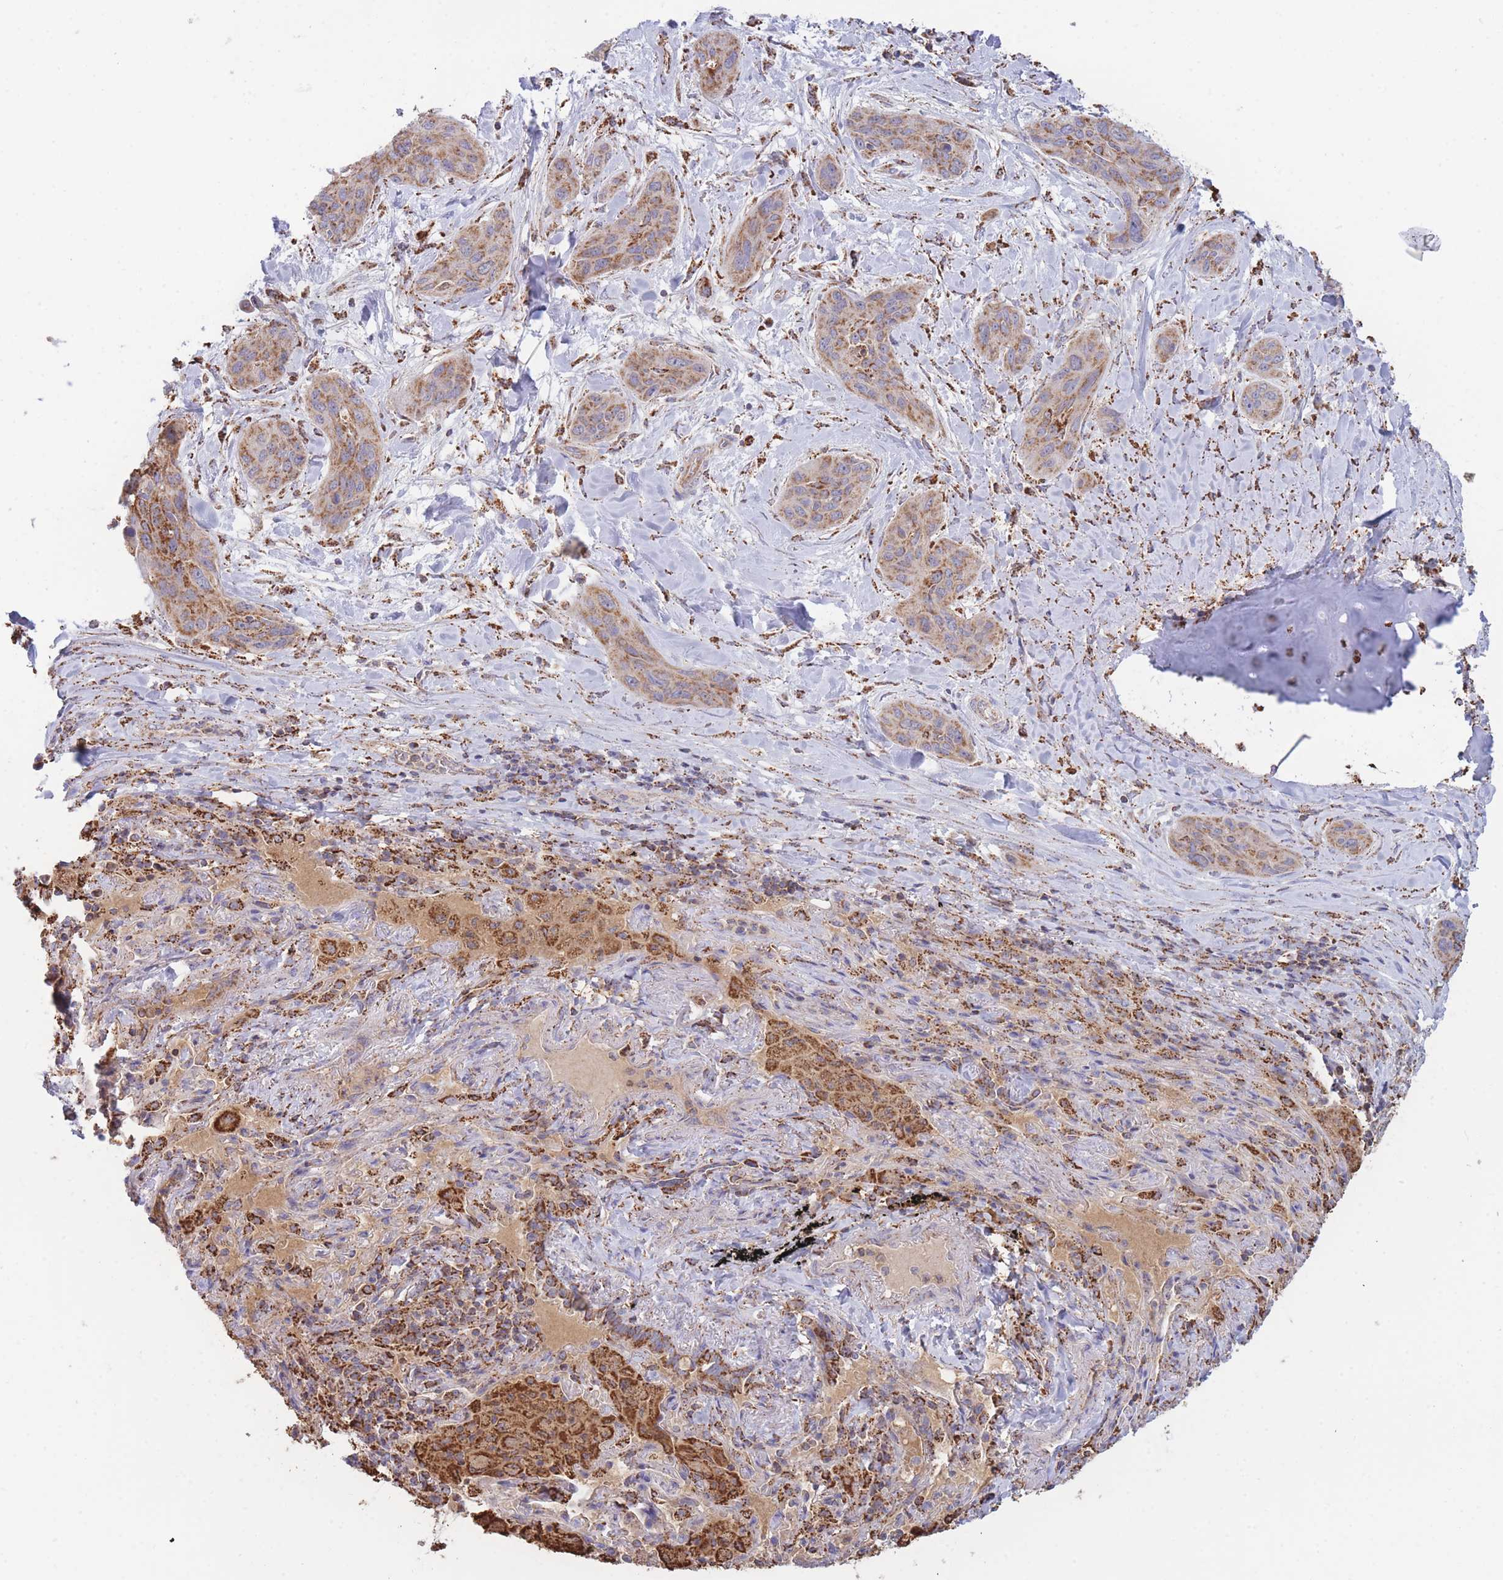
{"staining": {"intensity": "moderate", "quantity": ">75%", "location": "cytoplasmic/membranous"}, "tissue": "lung cancer", "cell_type": "Tumor cells", "image_type": "cancer", "snomed": [{"axis": "morphology", "description": "Squamous cell carcinoma, NOS"}, {"axis": "topography", "description": "Lung"}], "caption": "Tumor cells show moderate cytoplasmic/membranous expression in approximately >75% of cells in squamous cell carcinoma (lung).", "gene": "MRPL17", "patient": {"sex": "female", "age": 70}}